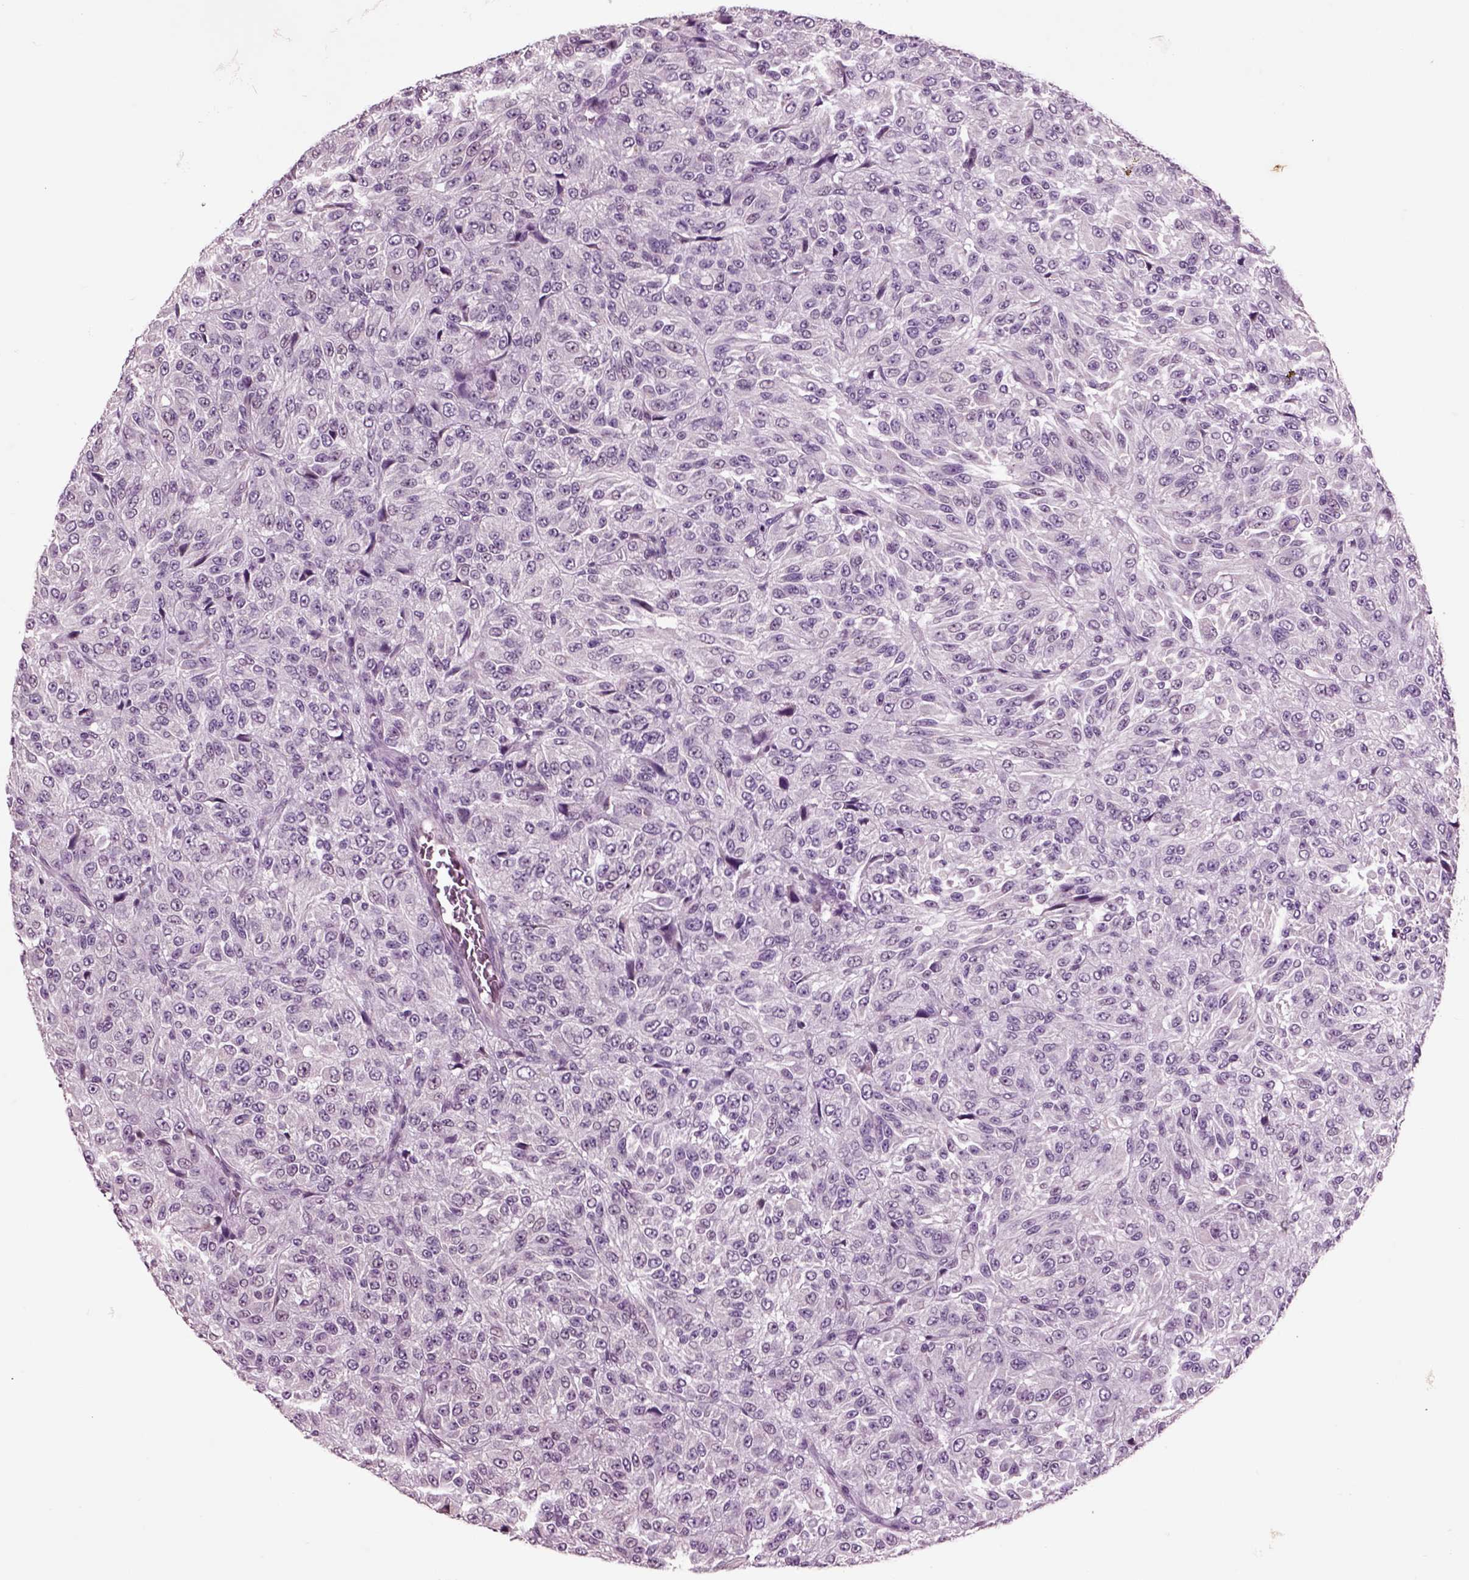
{"staining": {"intensity": "negative", "quantity": "none", "location": "none"}, "tissue": "melanoma", "cell_type": "Tumor cells", "image_type": "cancer", "snomed": [{"axis": "morphology", "description": "Malignant melanoma, Metastatic site"}, {"axis": "topography", "description": "Brain"}], "caption": "IHC histopathology image of human malignant melanoma (metastatic site) stained for a protein (brown), which exhibits no positivity in tumor cells. (DAB immunohistochemistry with hematoxylin counter stain).", "gene": "CHGB", "patient": {"sex": "female", "age": 56}}